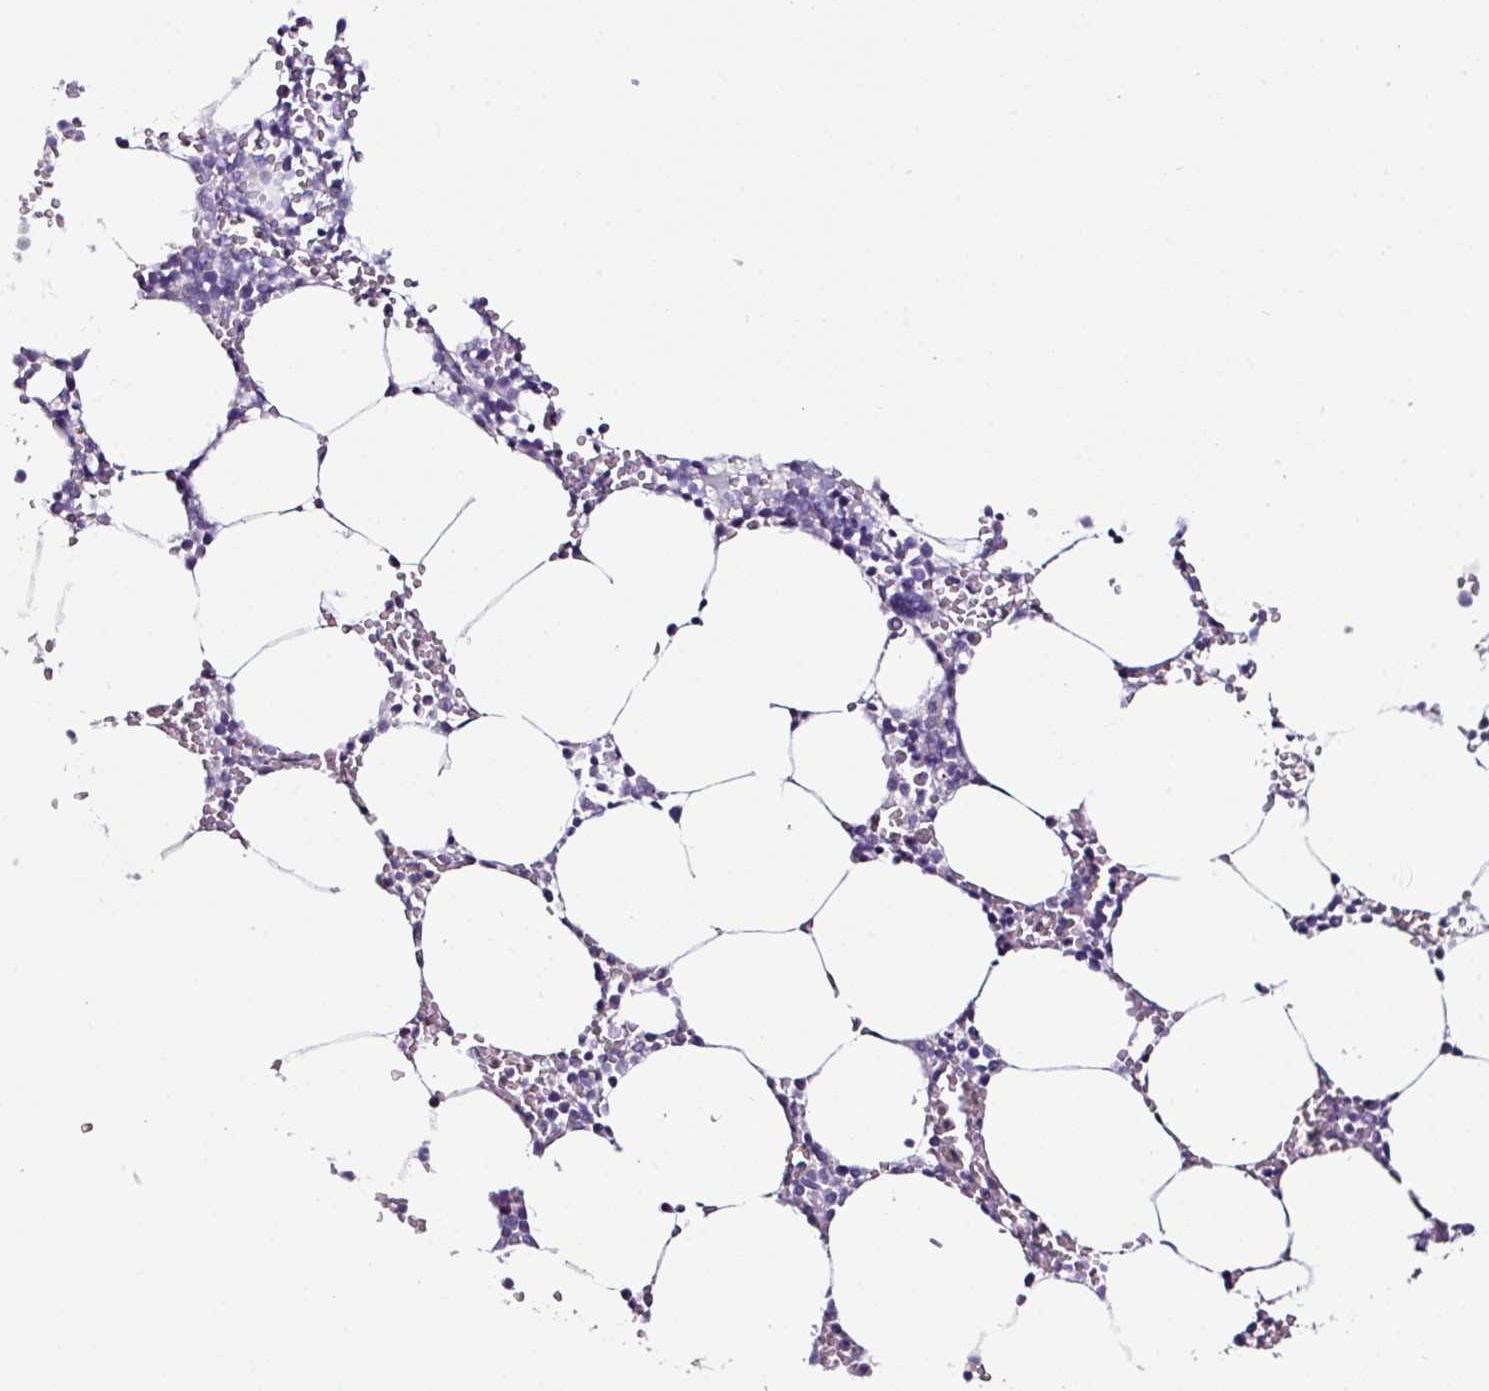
{"staining": {"intensity": "negative", "quantity": "none", "location": "none"}, "tissue": "bone marrow", "cell_type": "Hematopoietic cells", "image_type": "normal", "snomed": [{"axis": "morphology", "description": "Normal tissue, NOS"}, {"axis": "topography", "description": "Bone marrow"}], "caption": "Image shows no protein positivity in hematopoietic cells of benign bone marrow.", "gene": "GLP2R", "patient": {"sex": "male", "age": 70}}